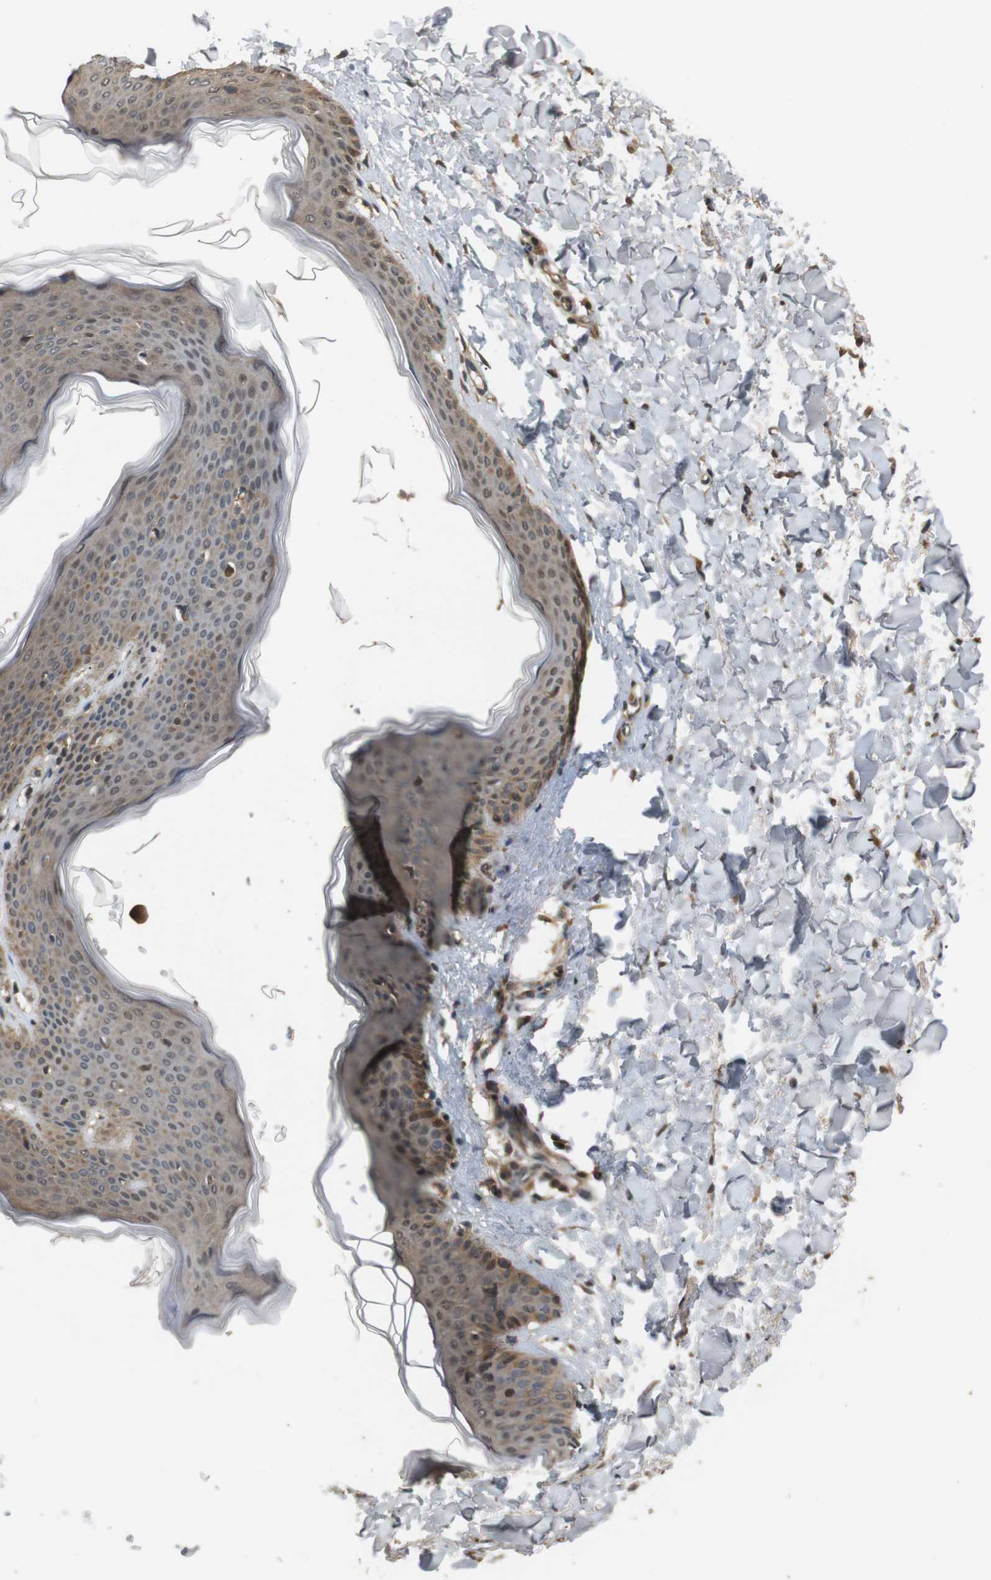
{"staining": {"intensity": "moderate", "quantity": ">75%", "location": "cytoplasmic/membranous"}, "tissue": "skin", "cell_type": "Fibroblasts", "image_type": "normal", "snomed": [{"axis": "morphology", "description": "Normal tissue, NOS"}, {"axis": "topography", "description": "Skin"}], "caption": "Immunohistochemistry (IHC) of normal human skin displays medium levels of moderate cytoplasmic/membranous expression in about >75% of fibroblasts. (IHC, brightfield microscopy, high magnification).", "gene": "NFKBIE", "patient": {"sex": "female", "age": 17}}